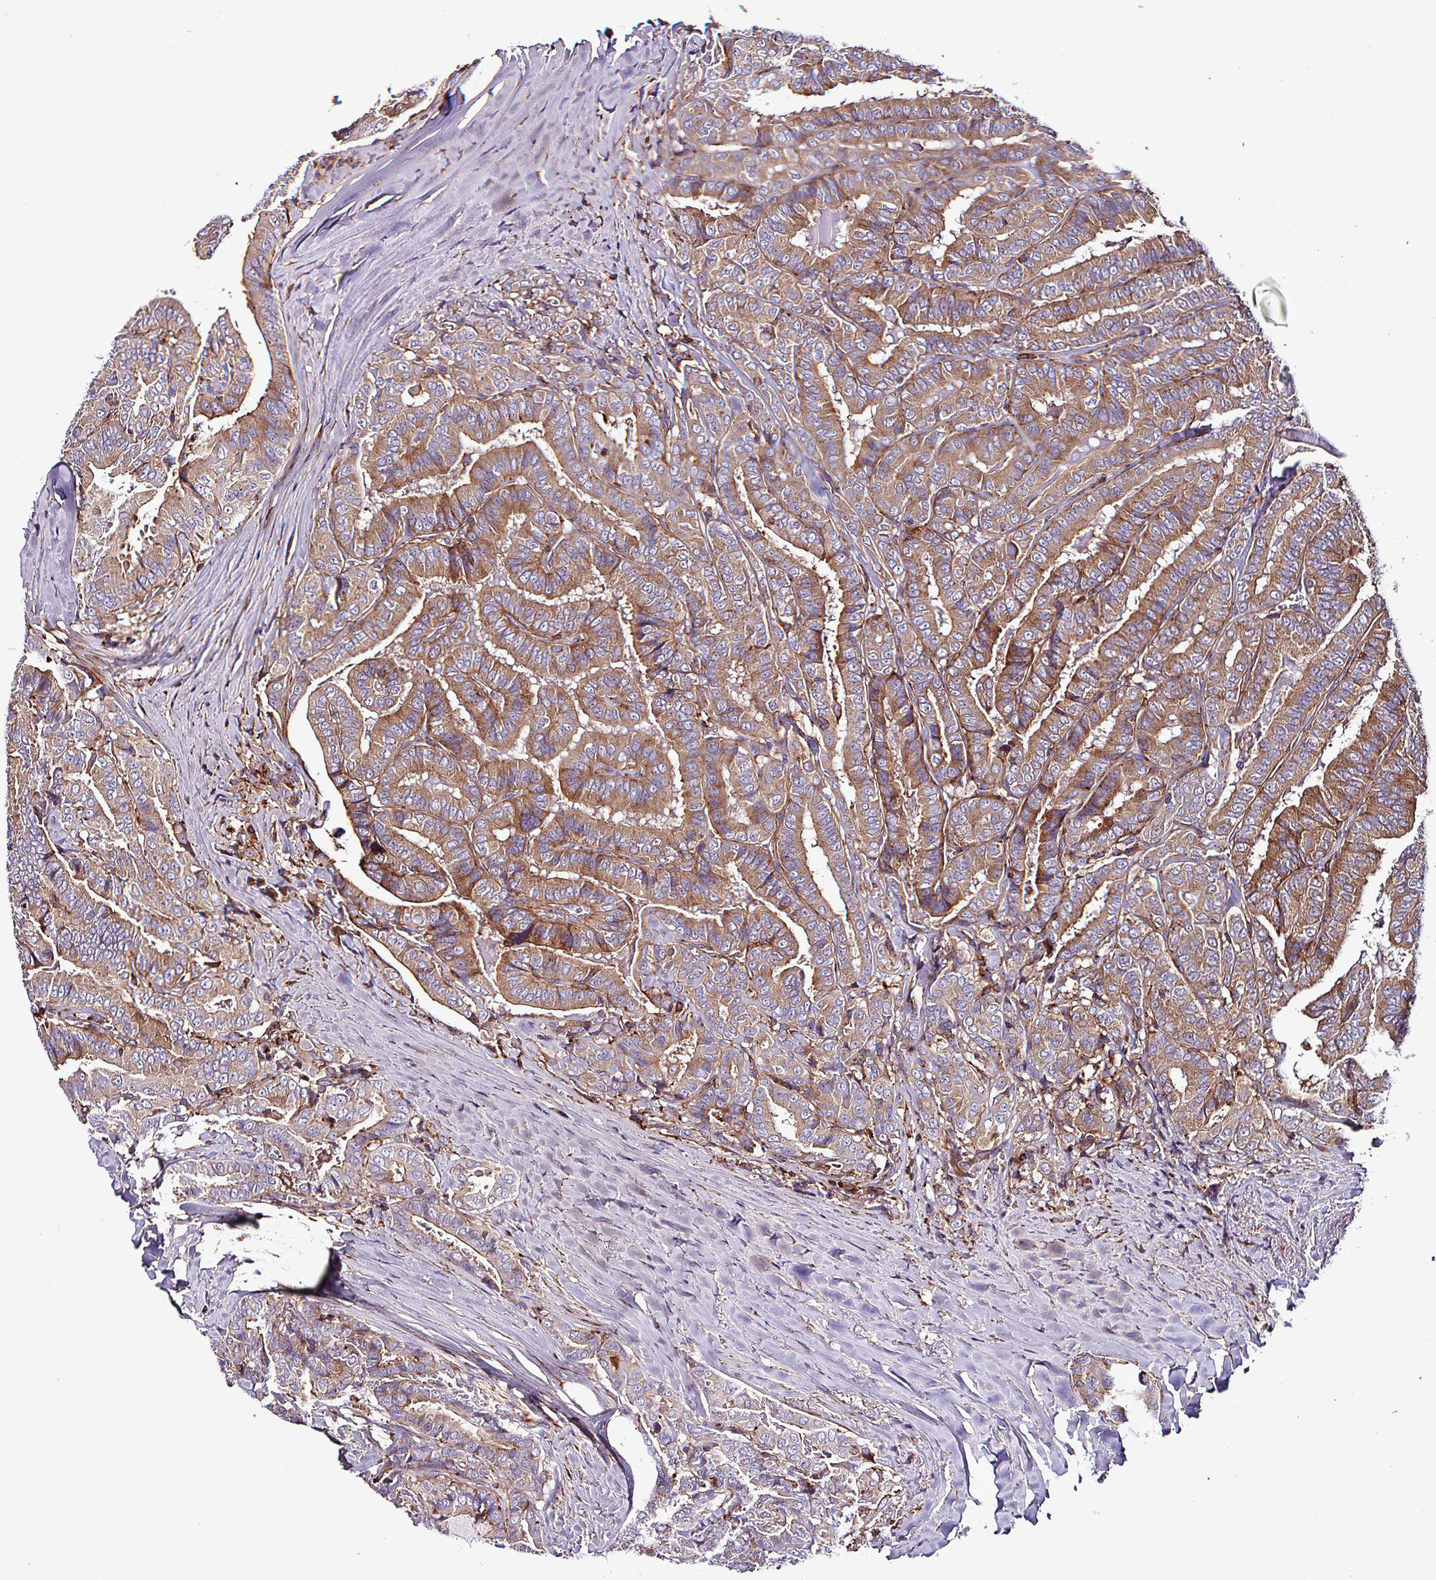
{"staining": {"intensity": "moderate", "quantity": ">75%", "location": "cytoplasmic/membranous"}, "tissue": "thyroid cancer", "cell_type": "Tumor cells", "image_type": "cancer", "snomed": [{"axis": "morphology", "description": "Papillary adenocarcinoma, NOS"}, {"axis": "topography", "description": "Thyroid gland"}], "caption": "About >75% of tumor cells in human thyroid papillary adenocarcinoma show moderate cytoplasmic/membranous protein positivity as visualized by brown immunohistochemical staining.", "gene": "VAMP4", "patient": {"sex": "male", "age": 61}}